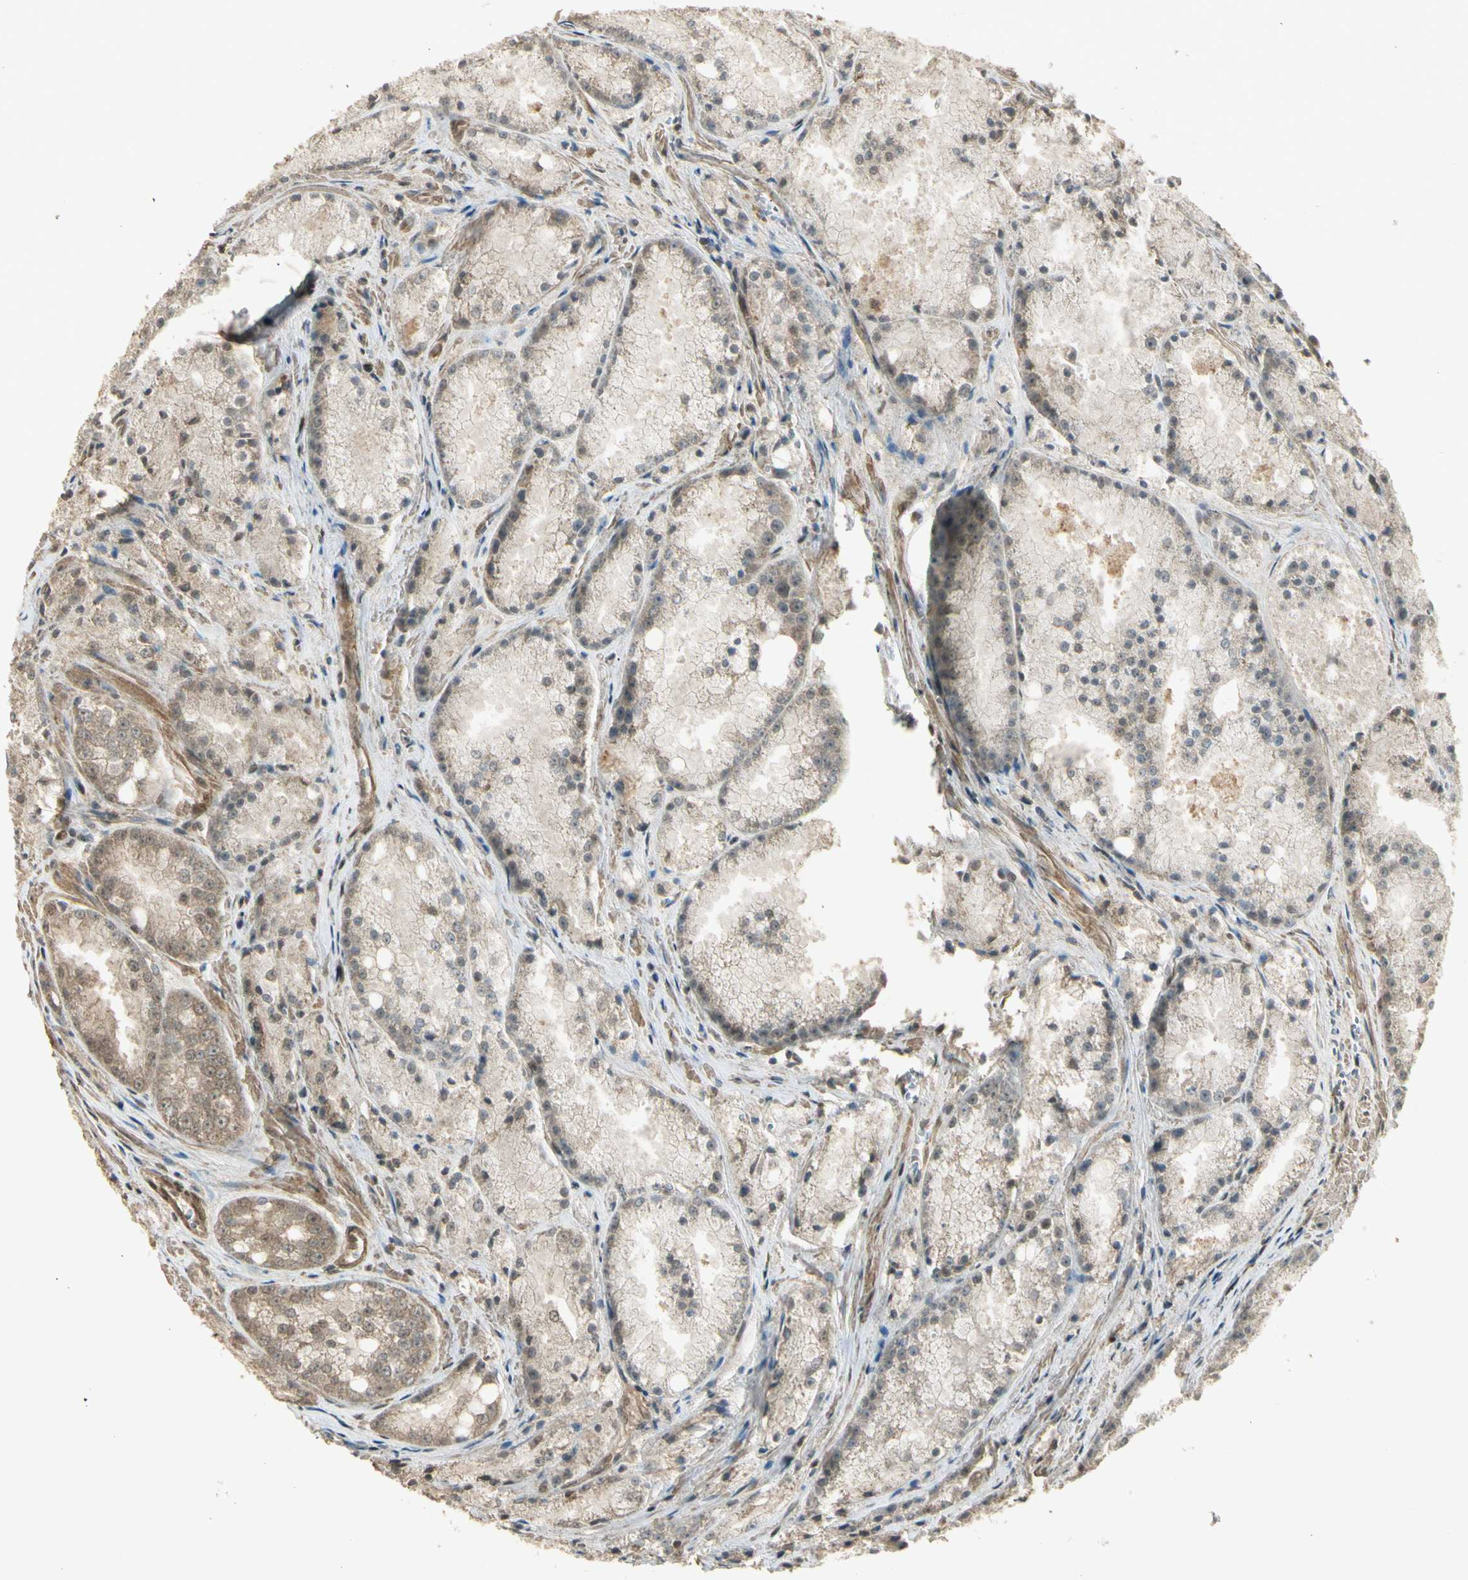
{"staining": {"intensity": "weak", "quantity": "<25%", "location": "cytoplasmic/membranous"}, "tissue": "prostate cancer", "cell_type": "Tumor cells", "image_type": "cancer", "snomed": [{"axis": "morphology", "description": "Adenocarcinoma, Low grade"}, {"axis": "topography", "description": "Prostate"}], "caption": "IHC of human adenocarcinoma (low-grade) (prostate) shows no expression in tumor cells.", "gene": "GMEB2", "patient": {"sex": "male", "age": 64}}